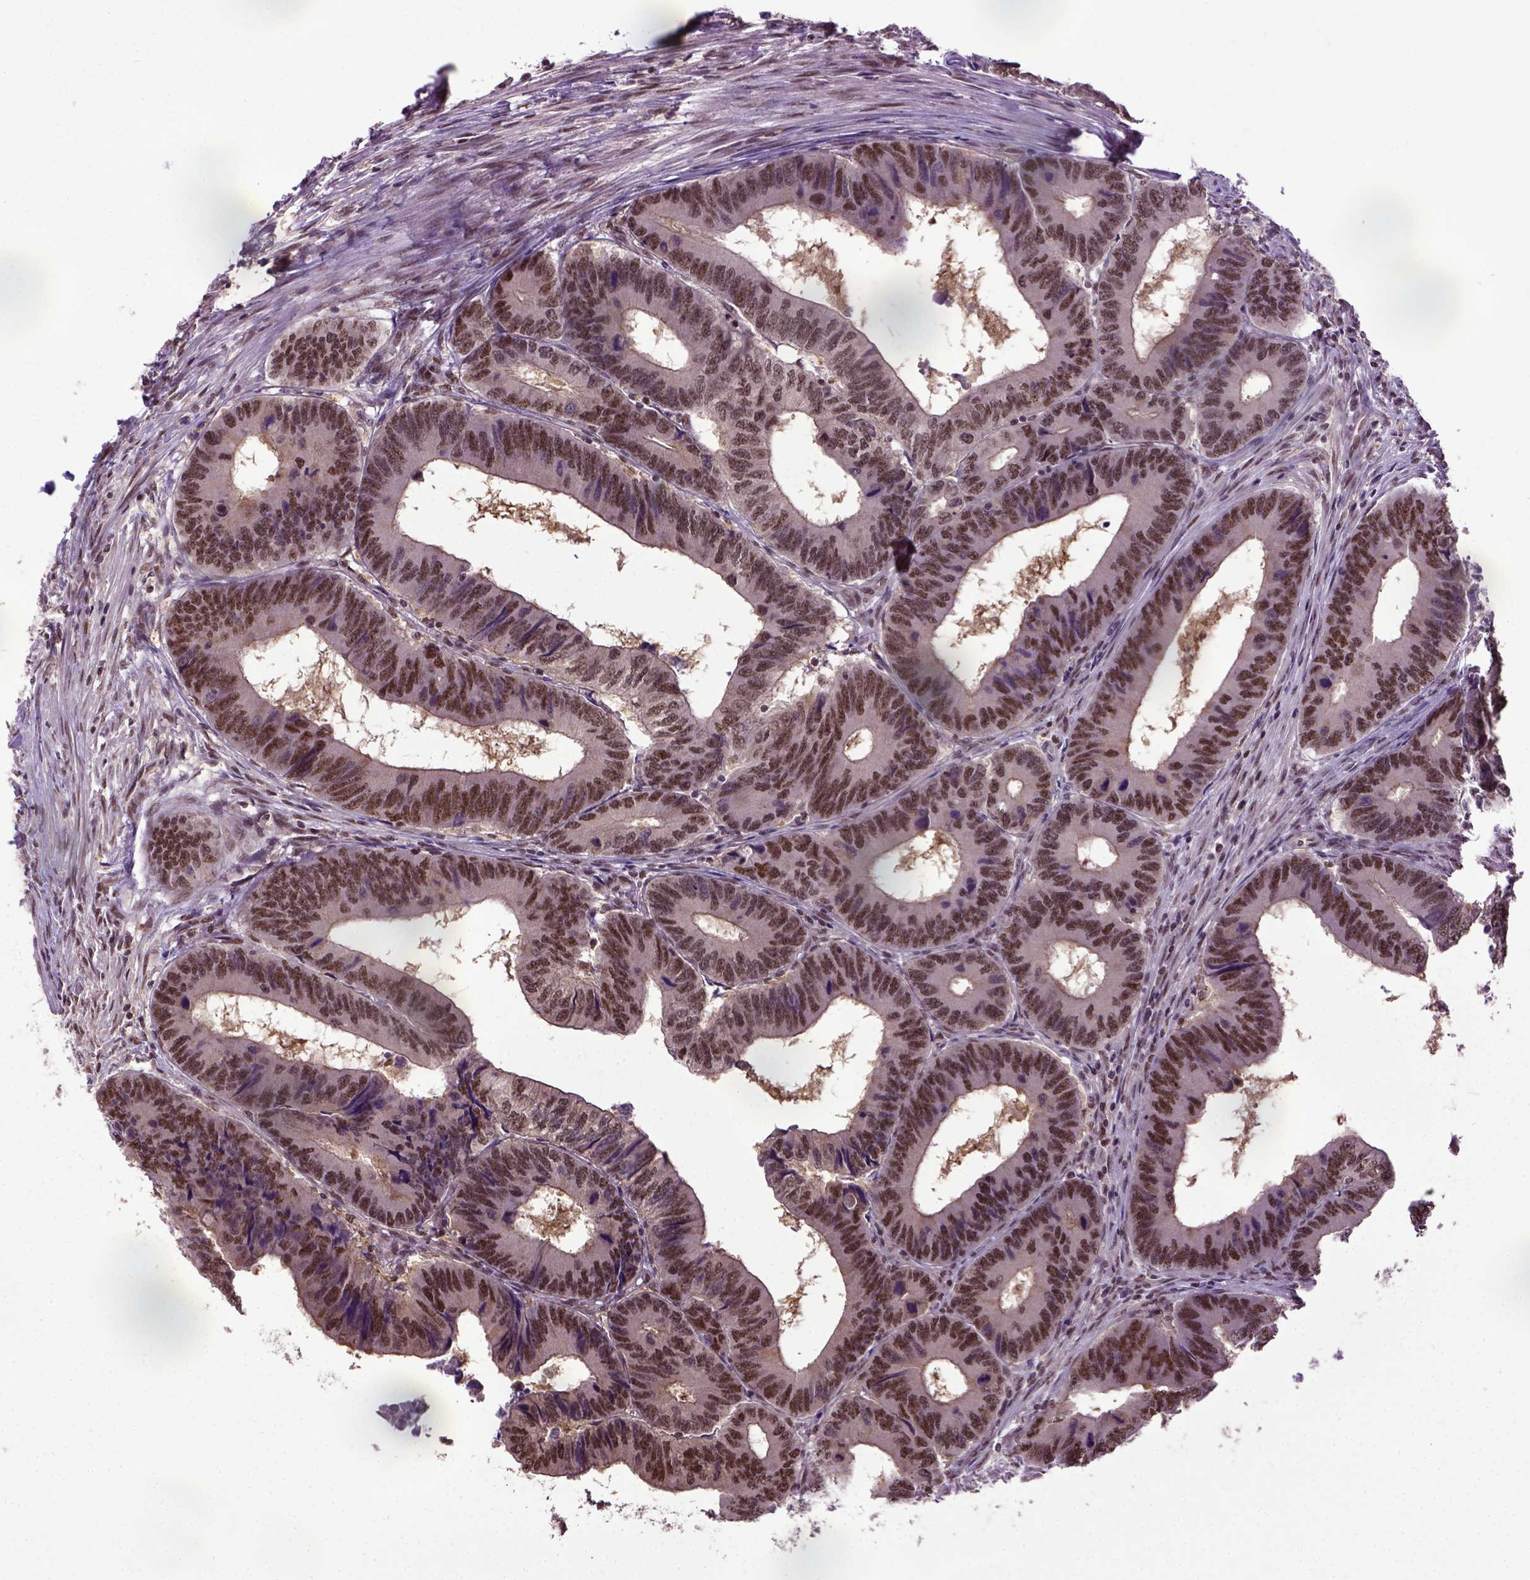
{"staining": {"intensity": "moderate", "quantity": ">75%", "location": "nuclear"}, "tissue": "colorectal cancer", "cell_type": "Tumor cells", "image_type": "cancer", "snomed": [{"axis": "morphology", "description": "Adenocarcinoma, NOS"}, {"axis": "topography", "description": "Colon"}], "caption": "Colorectal cancer (adenocarcinoma) stained with DAB IHC reveals medium levels of moderate nuclear expression in approximately >75% of tumor cells.", "gene": "UBA3", "patient": {"sex": "male", "age": 53}}